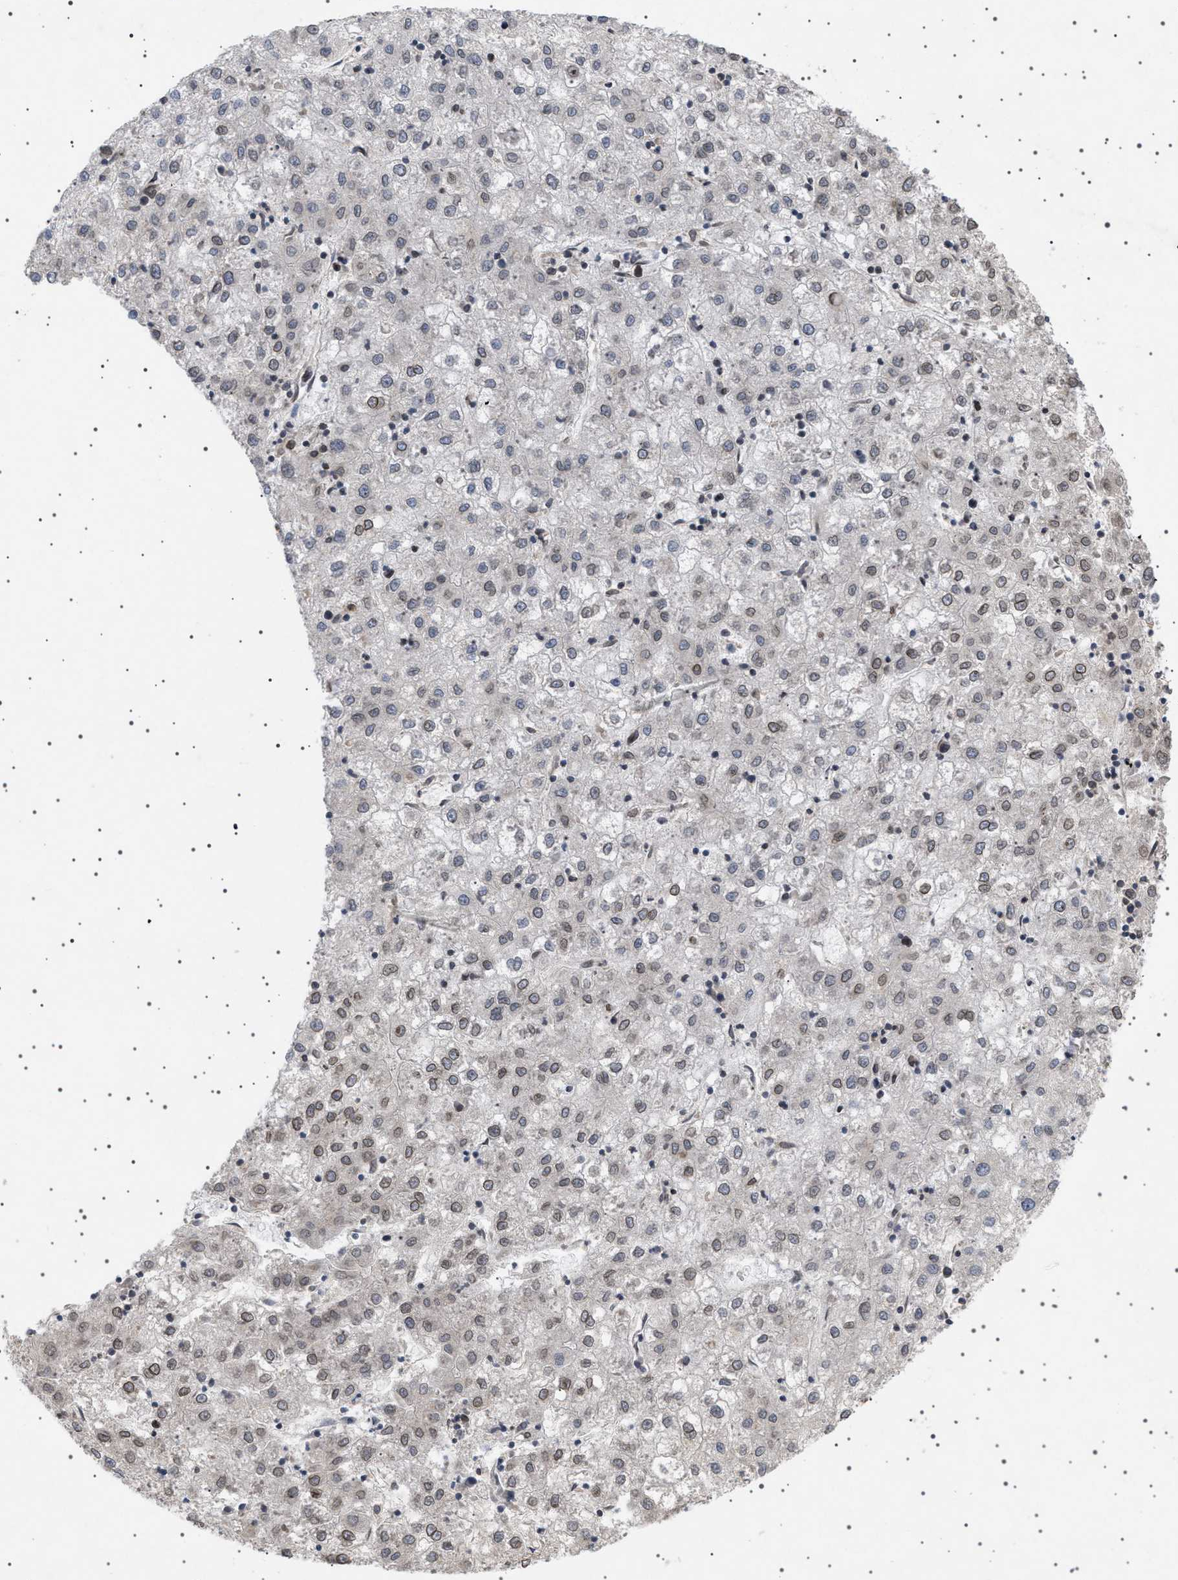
{"staining": {"intensity": "moderate", "quantity": ">75%", "location": "cytoplasmic/membranous,nuclear"}, "tissue": "liver cancer", "cell_type": "Tumor cells", "image_type": "cancer", "snomed": [{"axis": "morphology", "description": "Carcinoma, Hepatocellular, NOS"}, {"axis": "topography", "description": "Liver"}], "caption": "Liver hepatocellular carcinoma stained for a protein (brown) exhibits moderate cytoplasmic/membranous and nuclear positive expression in about >75% of tumor cells.", "gene": "NUP93", "patient": {"sex": "male", "age": 72}}